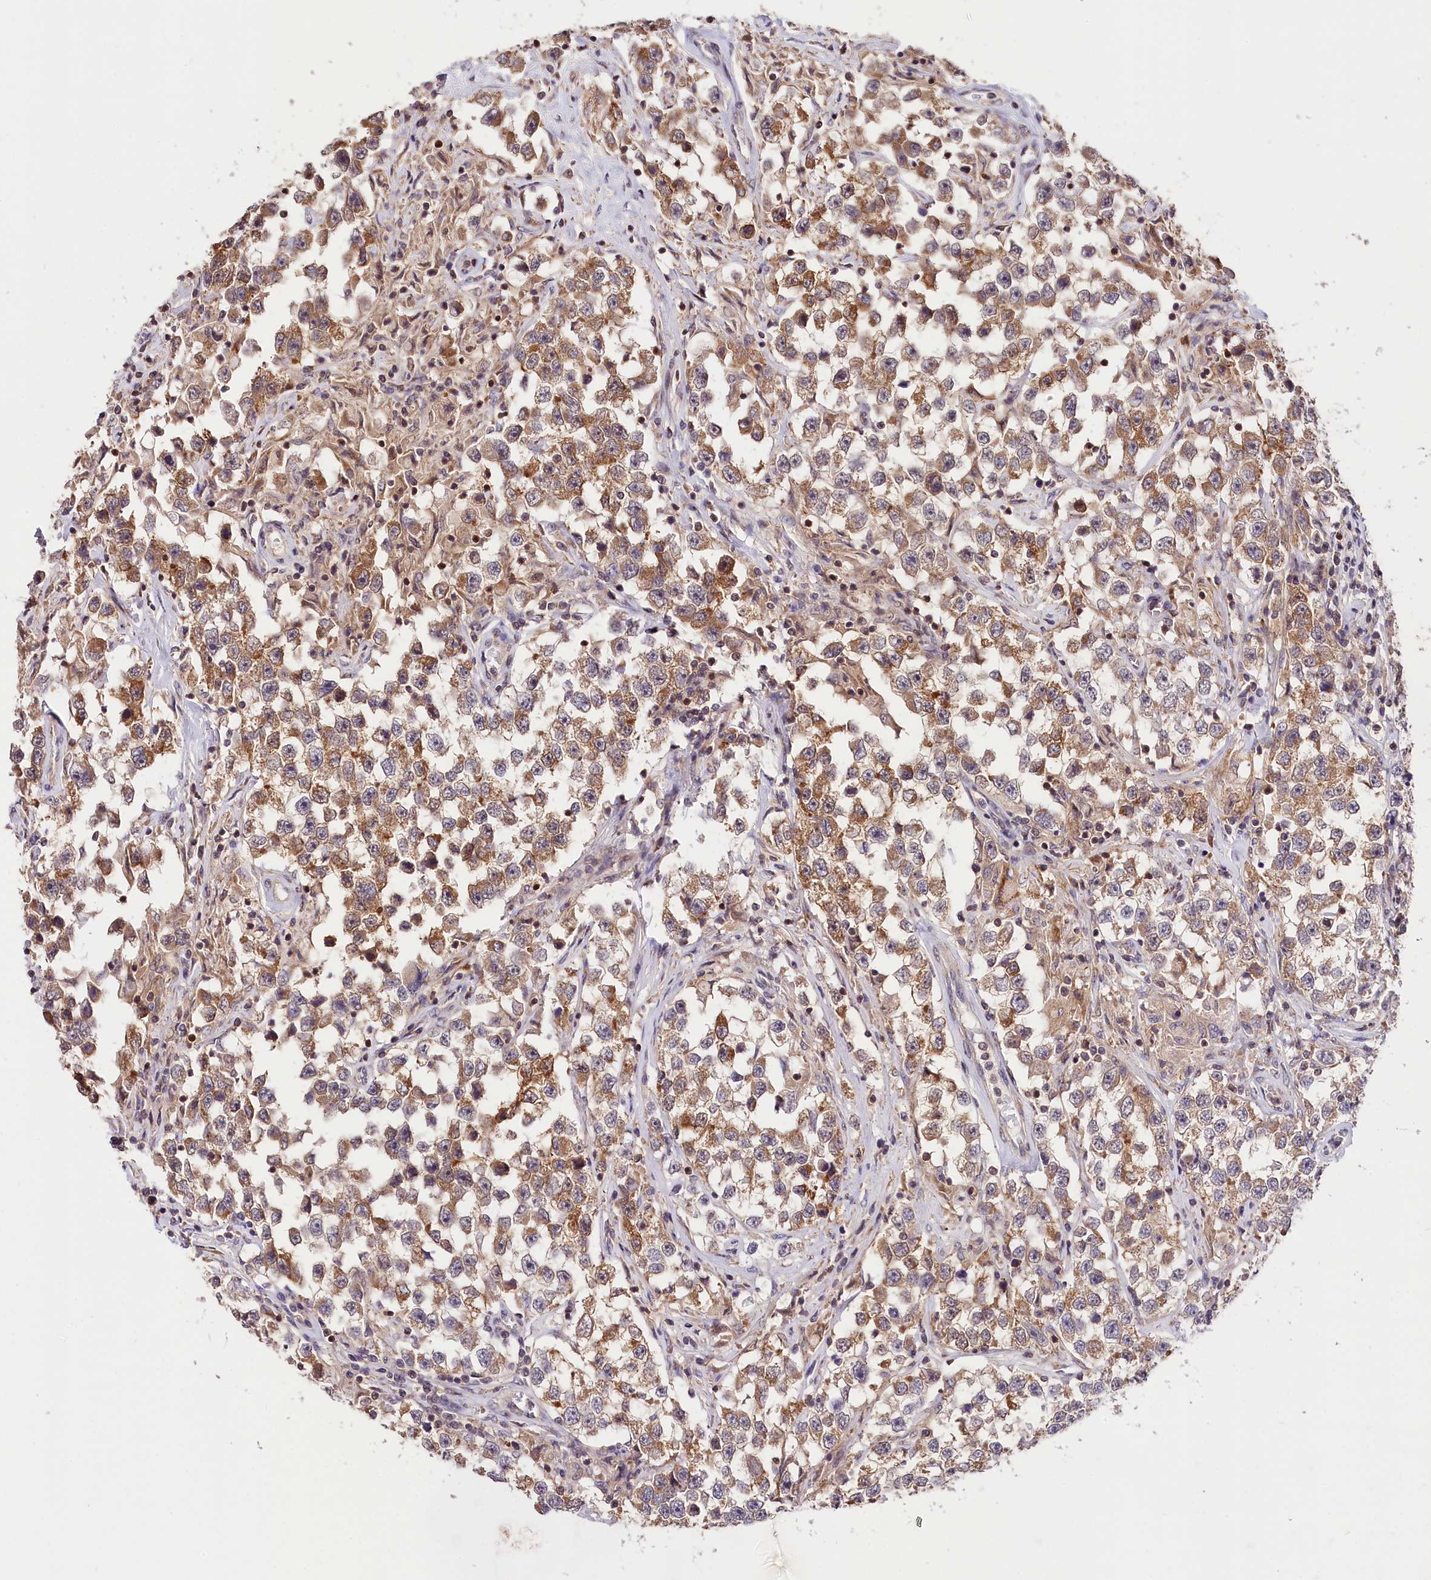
{"staining": {"intensity": "moderate", "quantity": ">75%", "location": "cytoplasmic/membranous"}, "tissue": "testis cancer", "cell_type": "Tumor cells", "image_type": "cancer", "snomed": [{"axis": "morphology", "description": "Seminoma, NOS"}, {"axis": "topography", "description": "Testis"}], "caption": "This micrograph shows IHC staining of testis seminoma, with medium moderate cytoplasmic/membranous staining in approximately >75% of tumor cells.", "gene": "CHORDC1", "patient": {"sex": "male", "age": 46}}